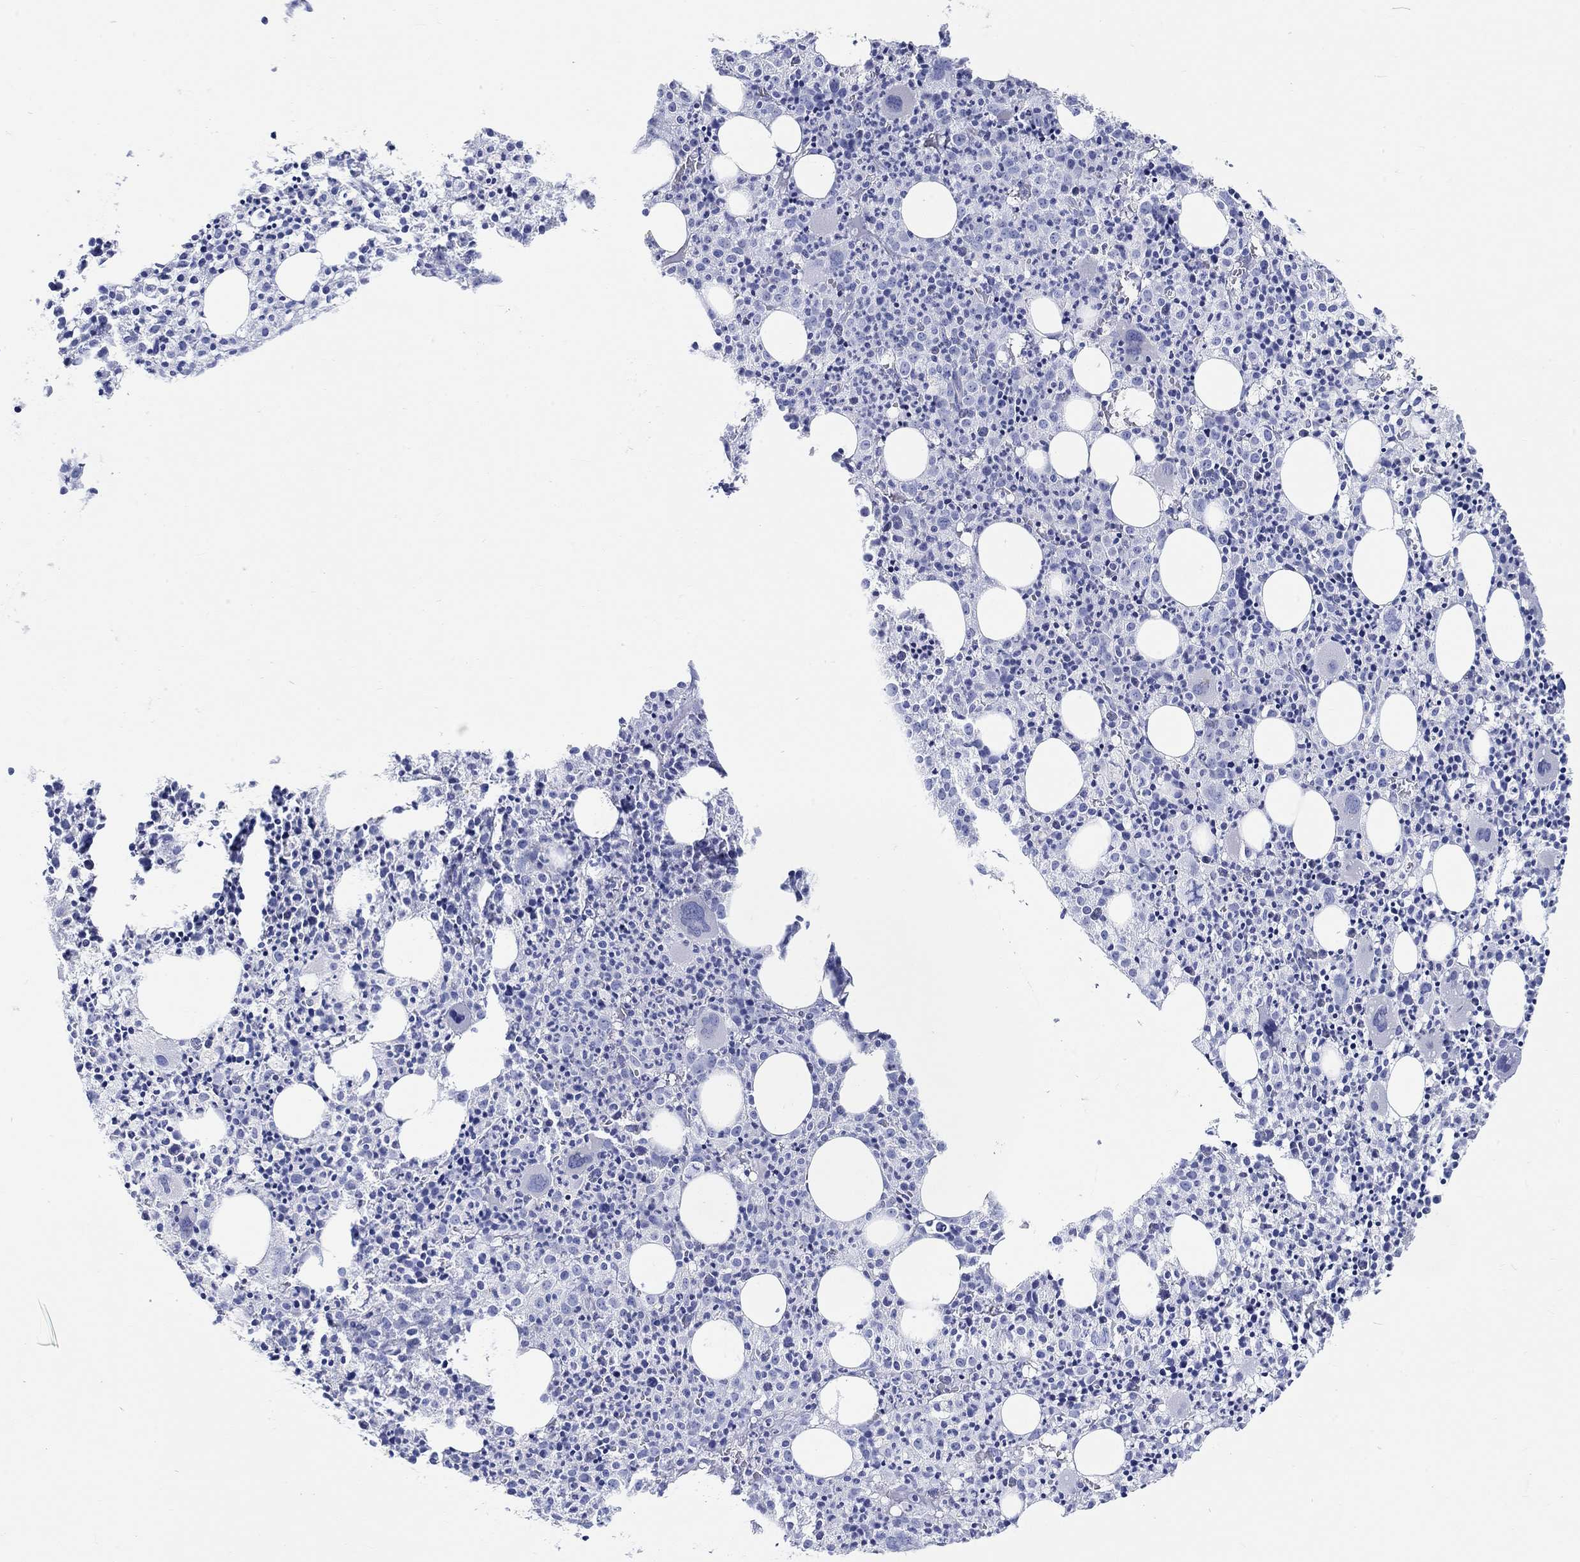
{"staining": {"intensity": "negative", "quantity": "none", "location": "none"}, "tissue": "bone marrow", "cell_type": "Hematopoietic cells", "image_type": "normal", "snomed": [{"axis": "morphology", "description": "Normal tissue, NOS"}, {"axis": "morphology", "description": "Inflammation, NOS"}, {"axis": "topography", "description": "Bone marrow"}], "caption": "The histopathology image reveals no staining of hematopoietic cells in benign bone marrow. (DAB (3,3'-diaminobenzidine) immunohistochemistry visualized using brightfield microscopy, high magnification).", "gene": "RD3L", "patient": {"sex": "male", "age": 3}}